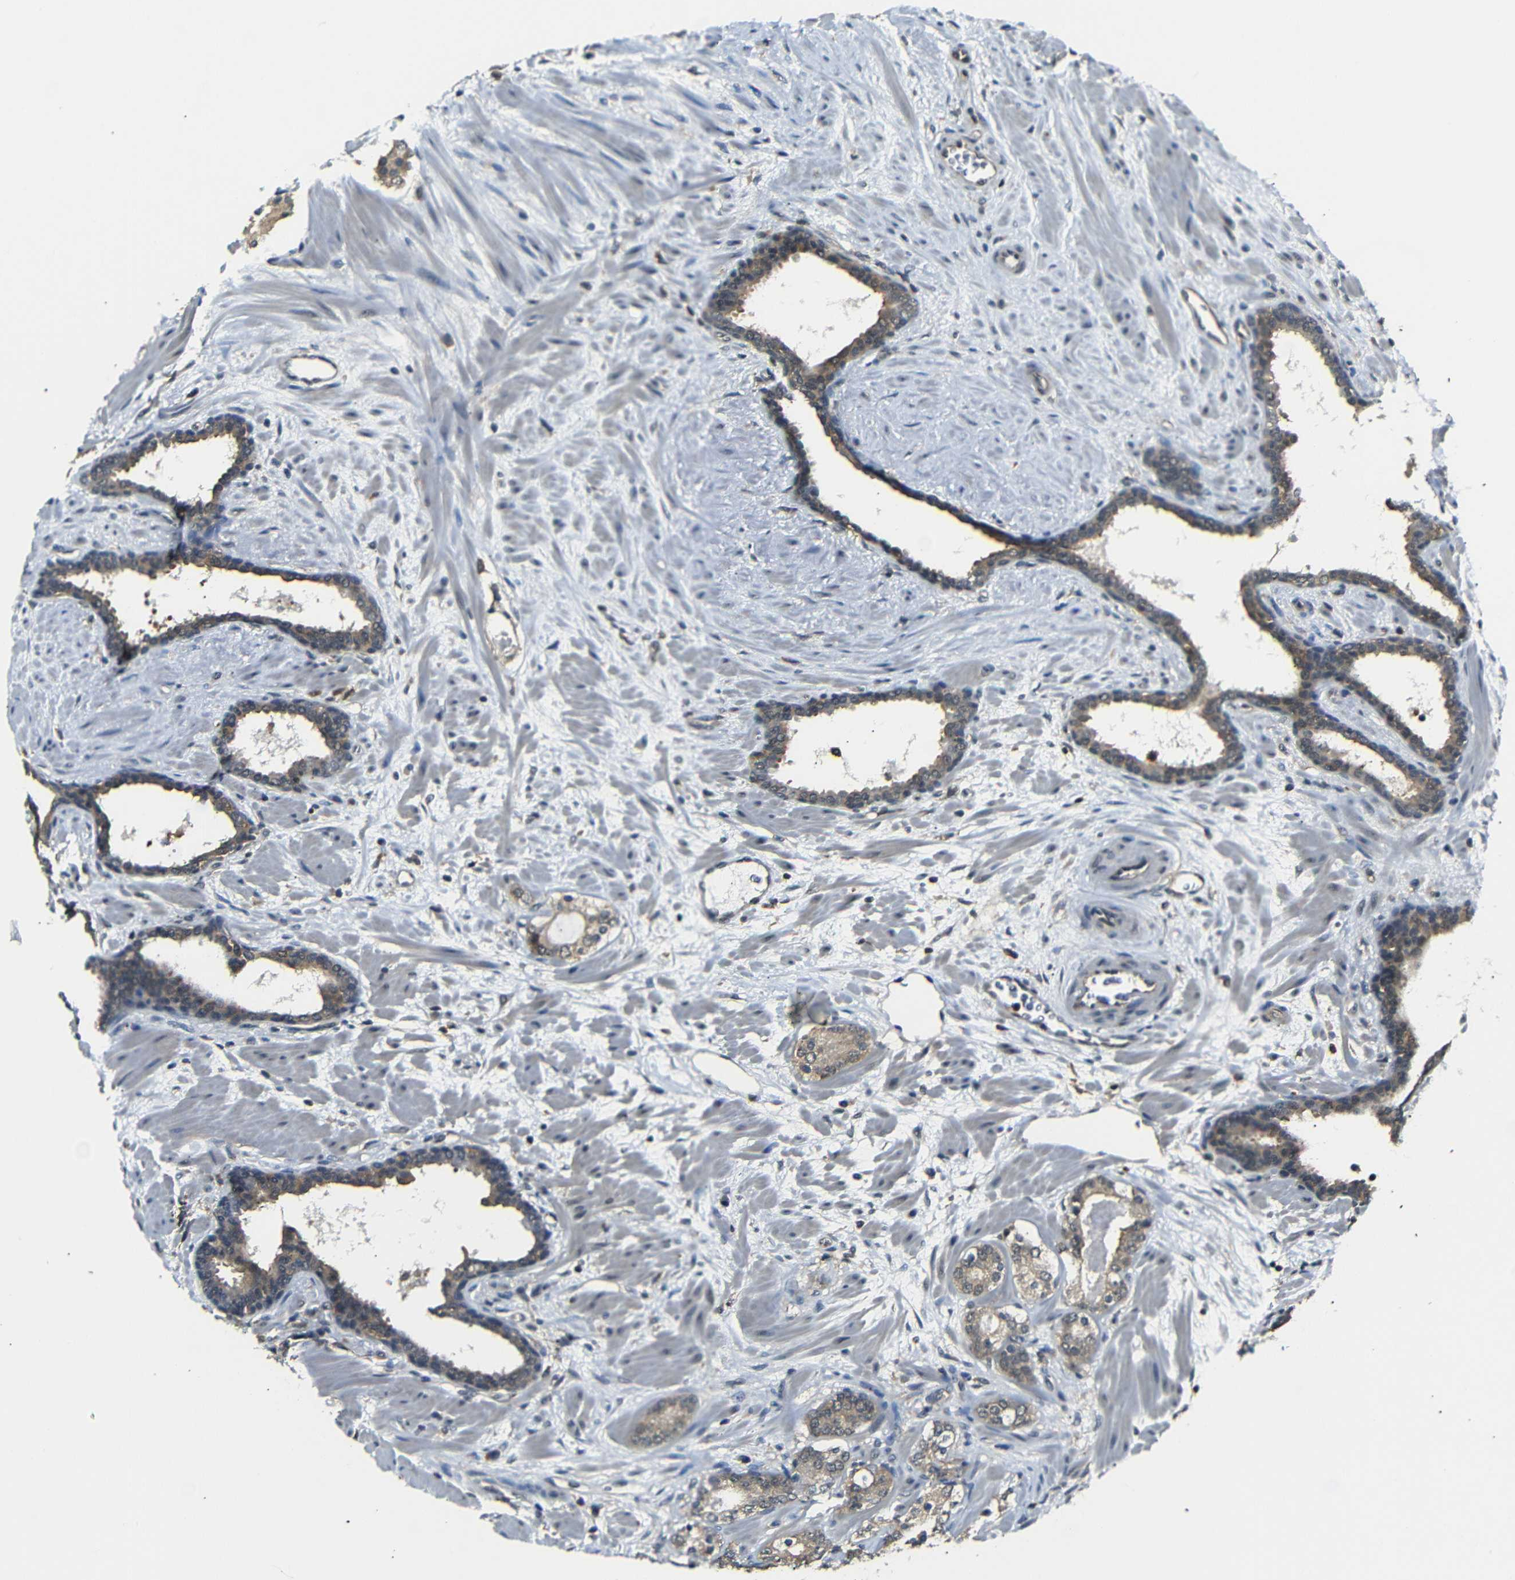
{"staining": {"intensity": "moderate", "quantity": "25%-75%", "location": "cytoplasmic/membranous"}, "tissue": "prostate cancer", "cell_type": "Tumor cells", "image_type": "cancer", "snomed": [{"axis": "morphology", "description": "Adenocarcinoma, Low grade"}, {"axis": "topography", "description": "Prostate"}], "caption": "Low-grade adenocarcinoma (prostate) was stained to show a protein in brown. There is medium levels of moderate cytoplasmic/membranous staining in about 25%-75% of tumor cells. Nuclei are stained in blue.", "gene": "UBXN1", "patient": {"sex": "male", "age": 63}}